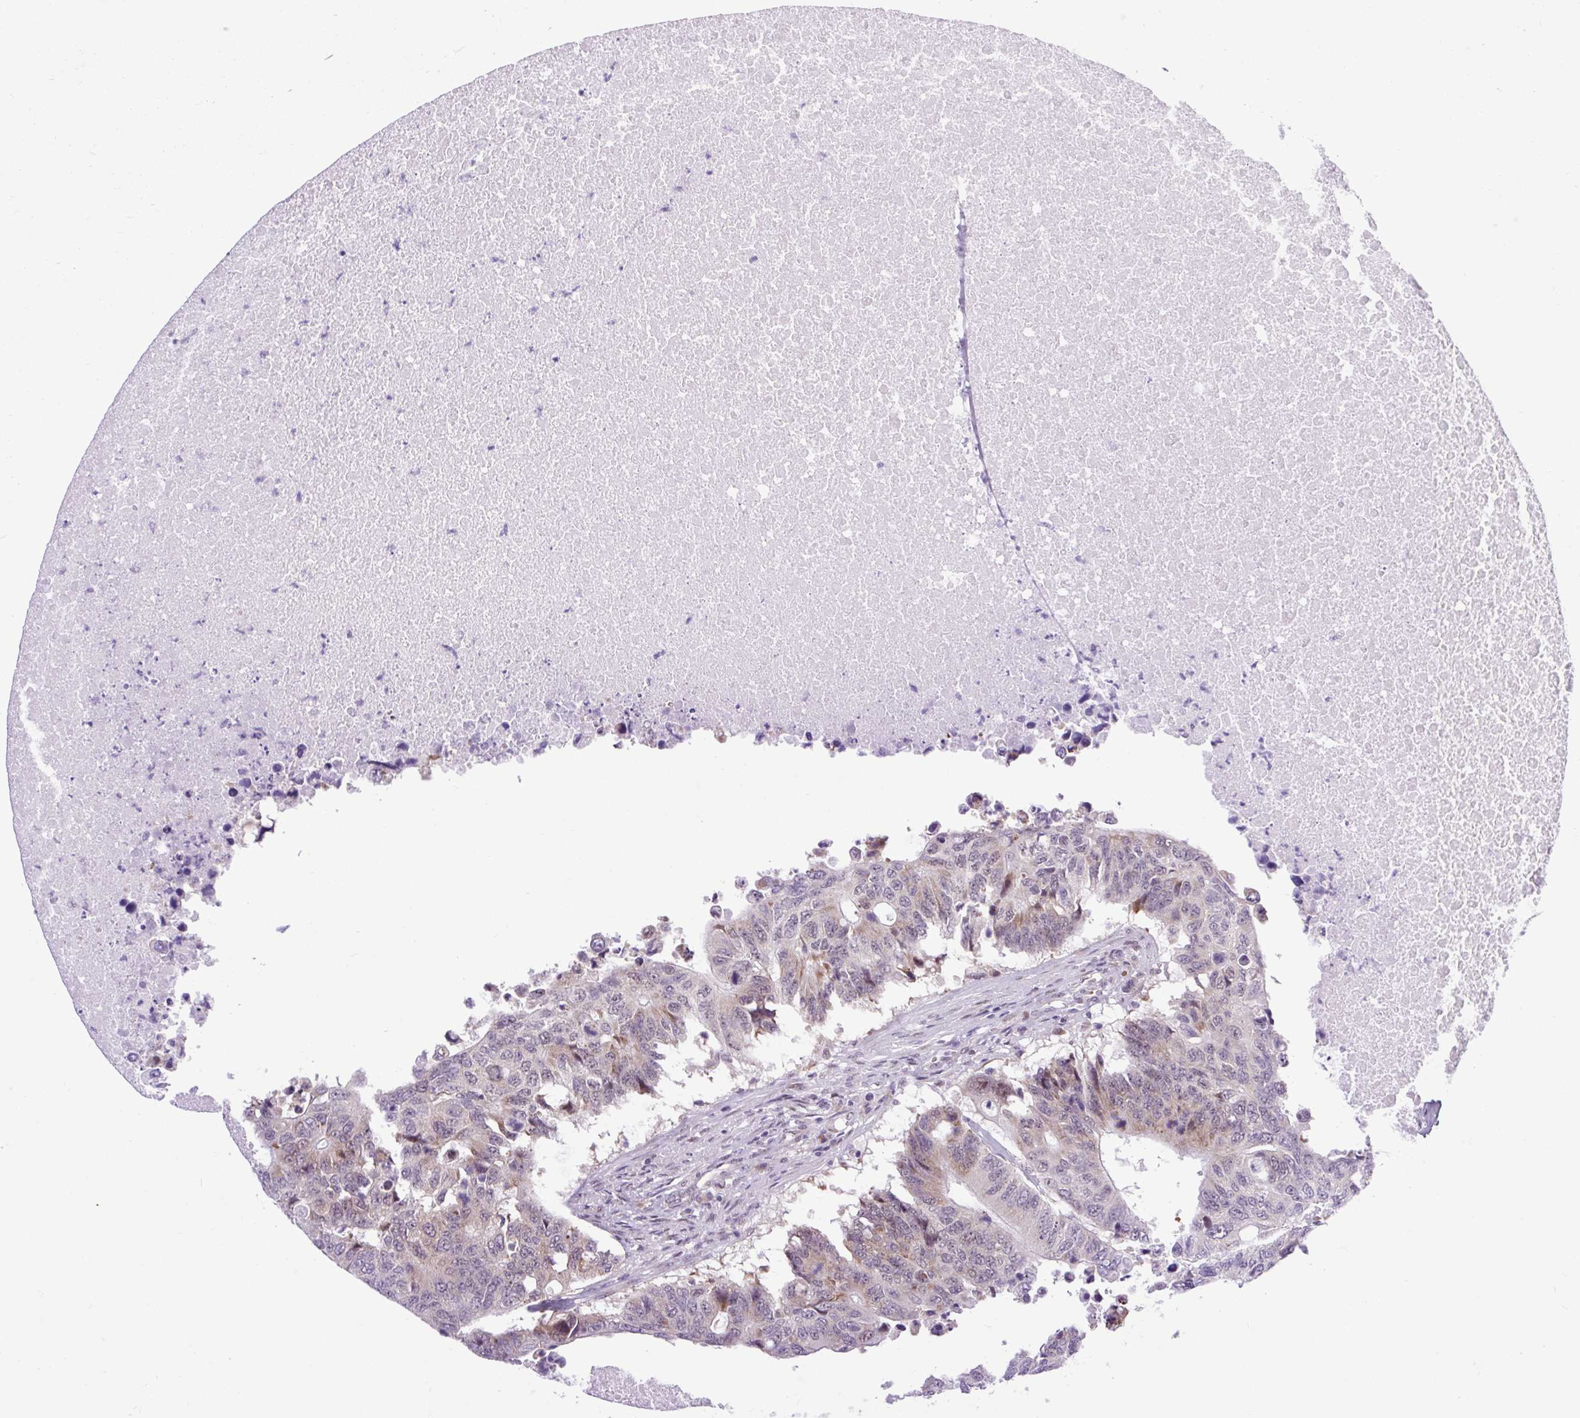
{"staining": {"intensity": "weak", "quantity": "25%-75%", "location": "cytoplasmic/membranous"}, "tissue": "colorectal cancer", "cell_type": "Tumor cells", "image_type": "cancer", "snomed": [{"axis": "morphology", "description": "Adenocarcinoma, NOS"}, {"axis": "topography", "description": "Colon"}], "caption": "Weak cytoplasmic/membranous protein staining is seen in about 25%-75% of tumor cells in colorectal adenocarcinoma.", "gene": "CLK2", "patient": {"sex": "male", "age": 71}}